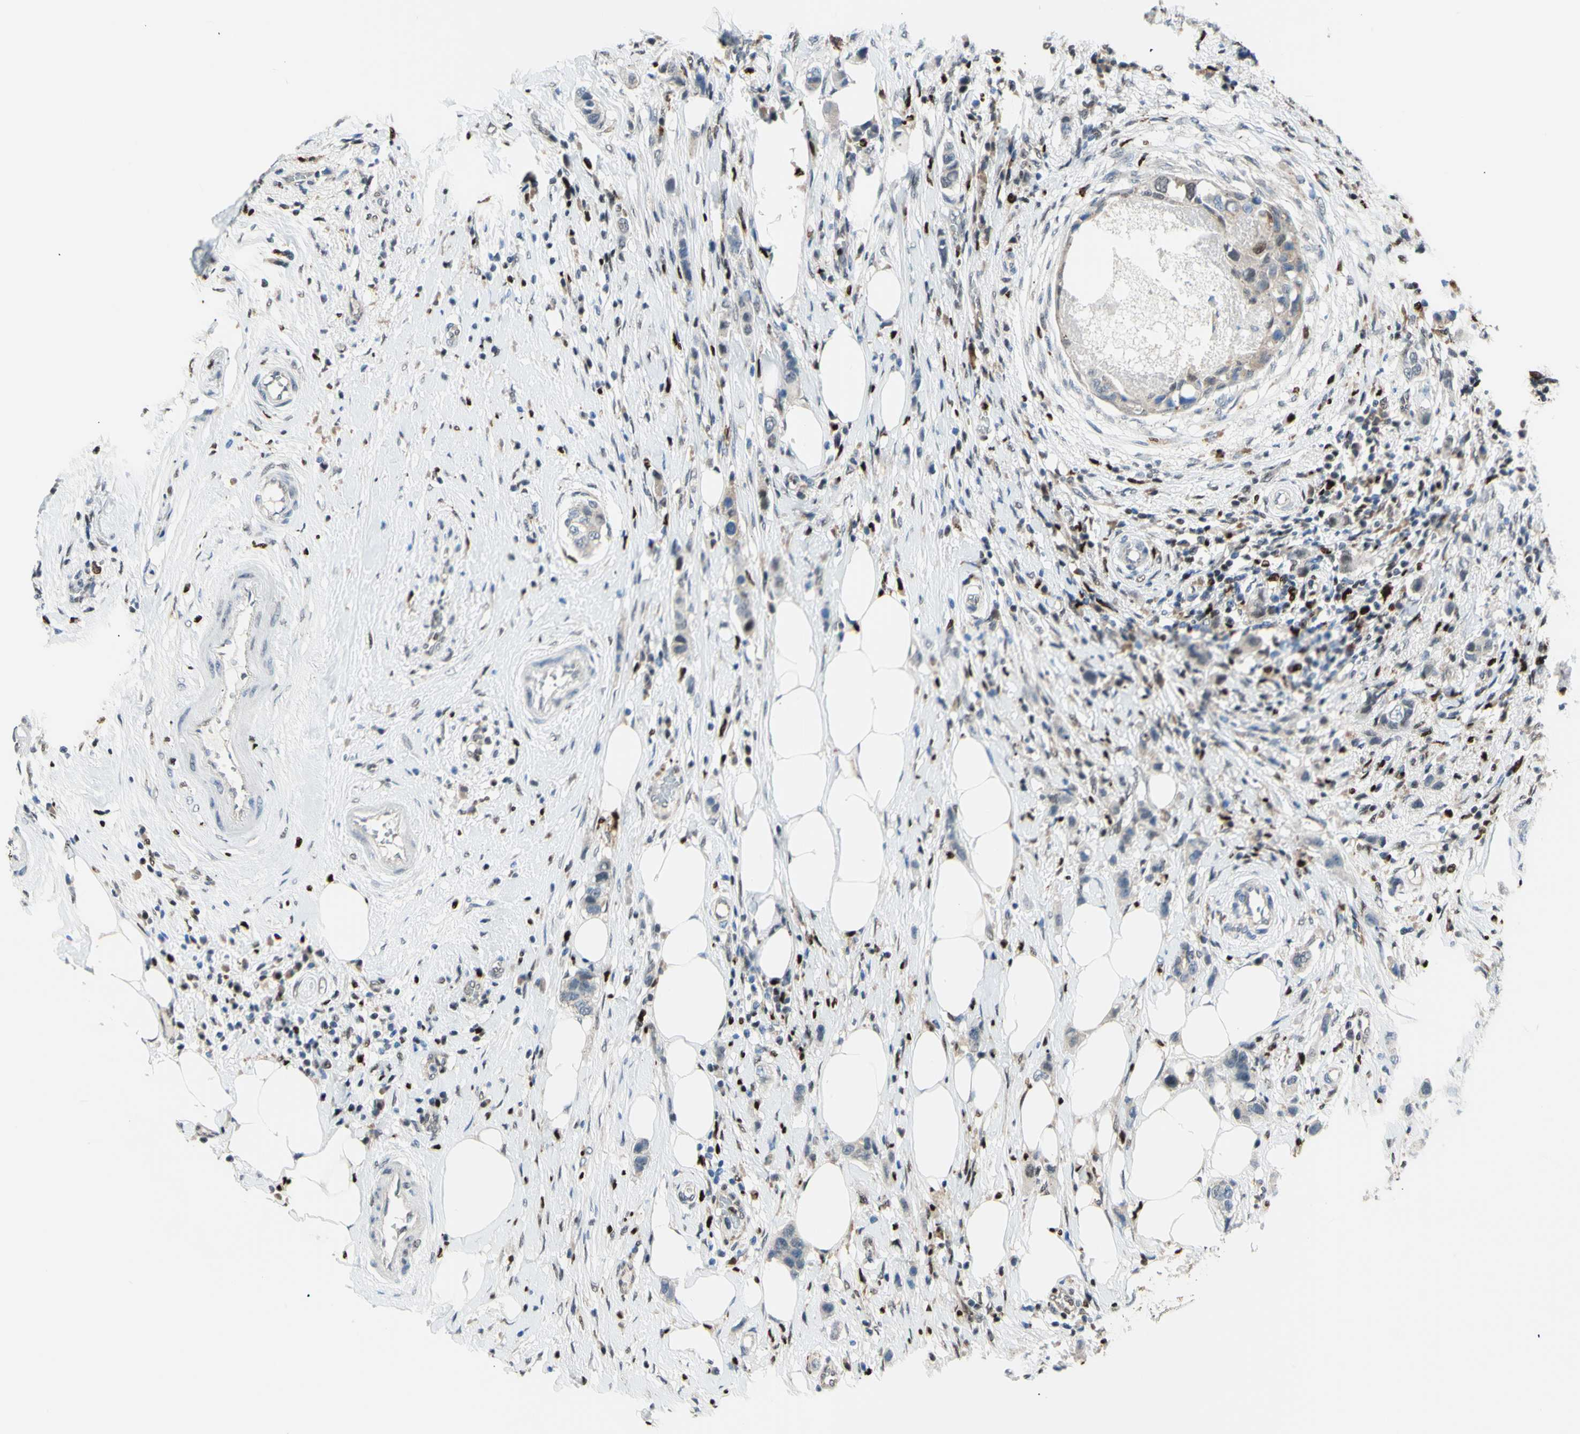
{"staining": {"intensity": "weak", "quantity": "25%-75%", "location": "cytoplasmic/membranous,nuclear"}, "tissue": "breast cancer", "cell_type": "Tumor cells", "image_type": "cancer", "snomed": [{"axis": "morphology", "description": "Normal tissue, NOS"}, {"axis": "morphology", "description": "Duct carcinoma"}, {"axis": "topography", "description": "Breast"}], "caption": "Human breast cancer stained with a brown dye exhibits weak cytoplasmic/membranous and nuclear positive staining in about 25%-75% of tumor cells.", "gene": "EED", "patient": {"sex": "female", "age": 50}}